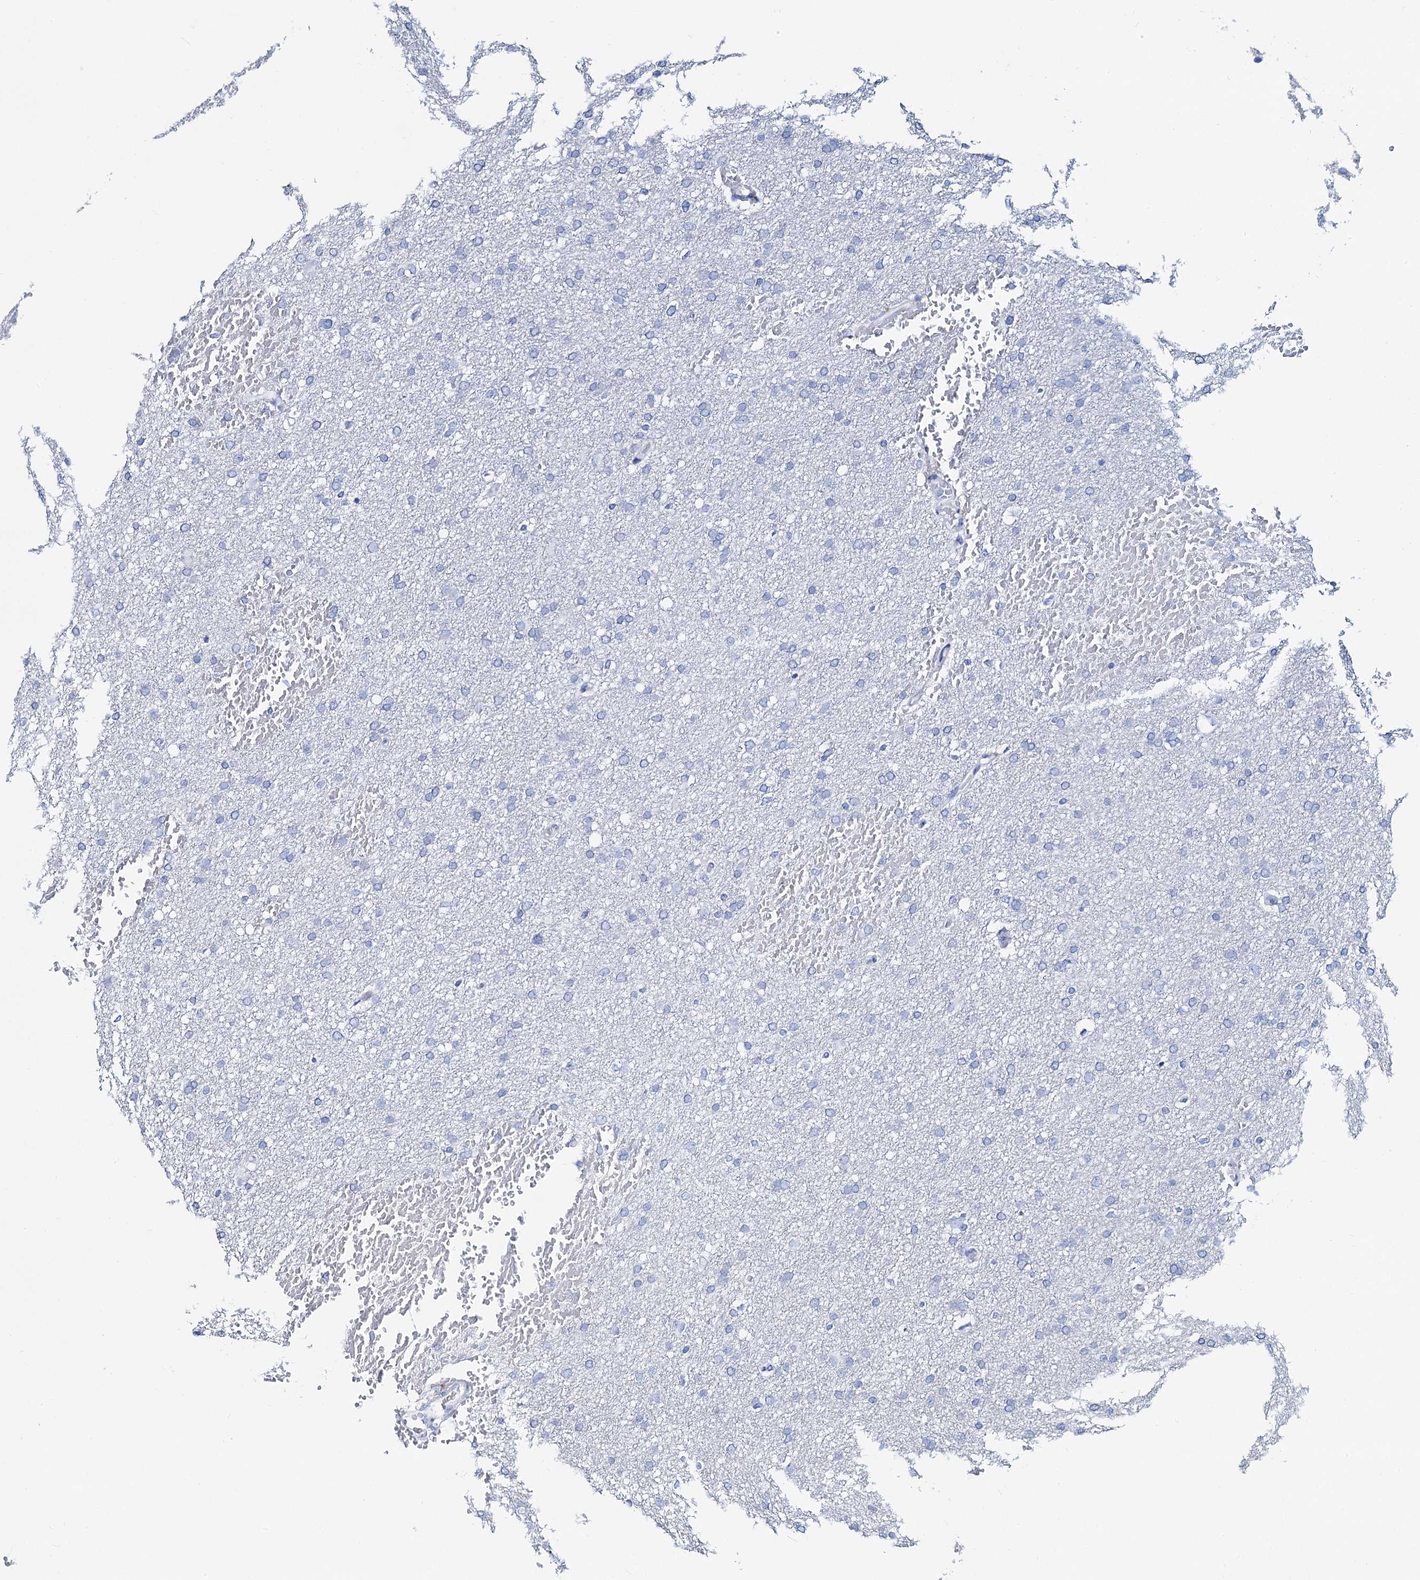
{"staining": {"intensity": "negative", "quantity": "none", "location": "none"}, "tissue": "glioma", "cell_type": "Tumor cells", "image_type": "cancer", "snomed": [{"axis": "morphology", "description": "Glioma, malignant, High grade"}, {"axis": "topography", "description": "Cerebral cortex"}], "caption": "Tumor cells are negative for brown protein staining in malignant glioma (high-grade).", "gene": "RBP3", "patient": {"sex": "female", "age": 36}}